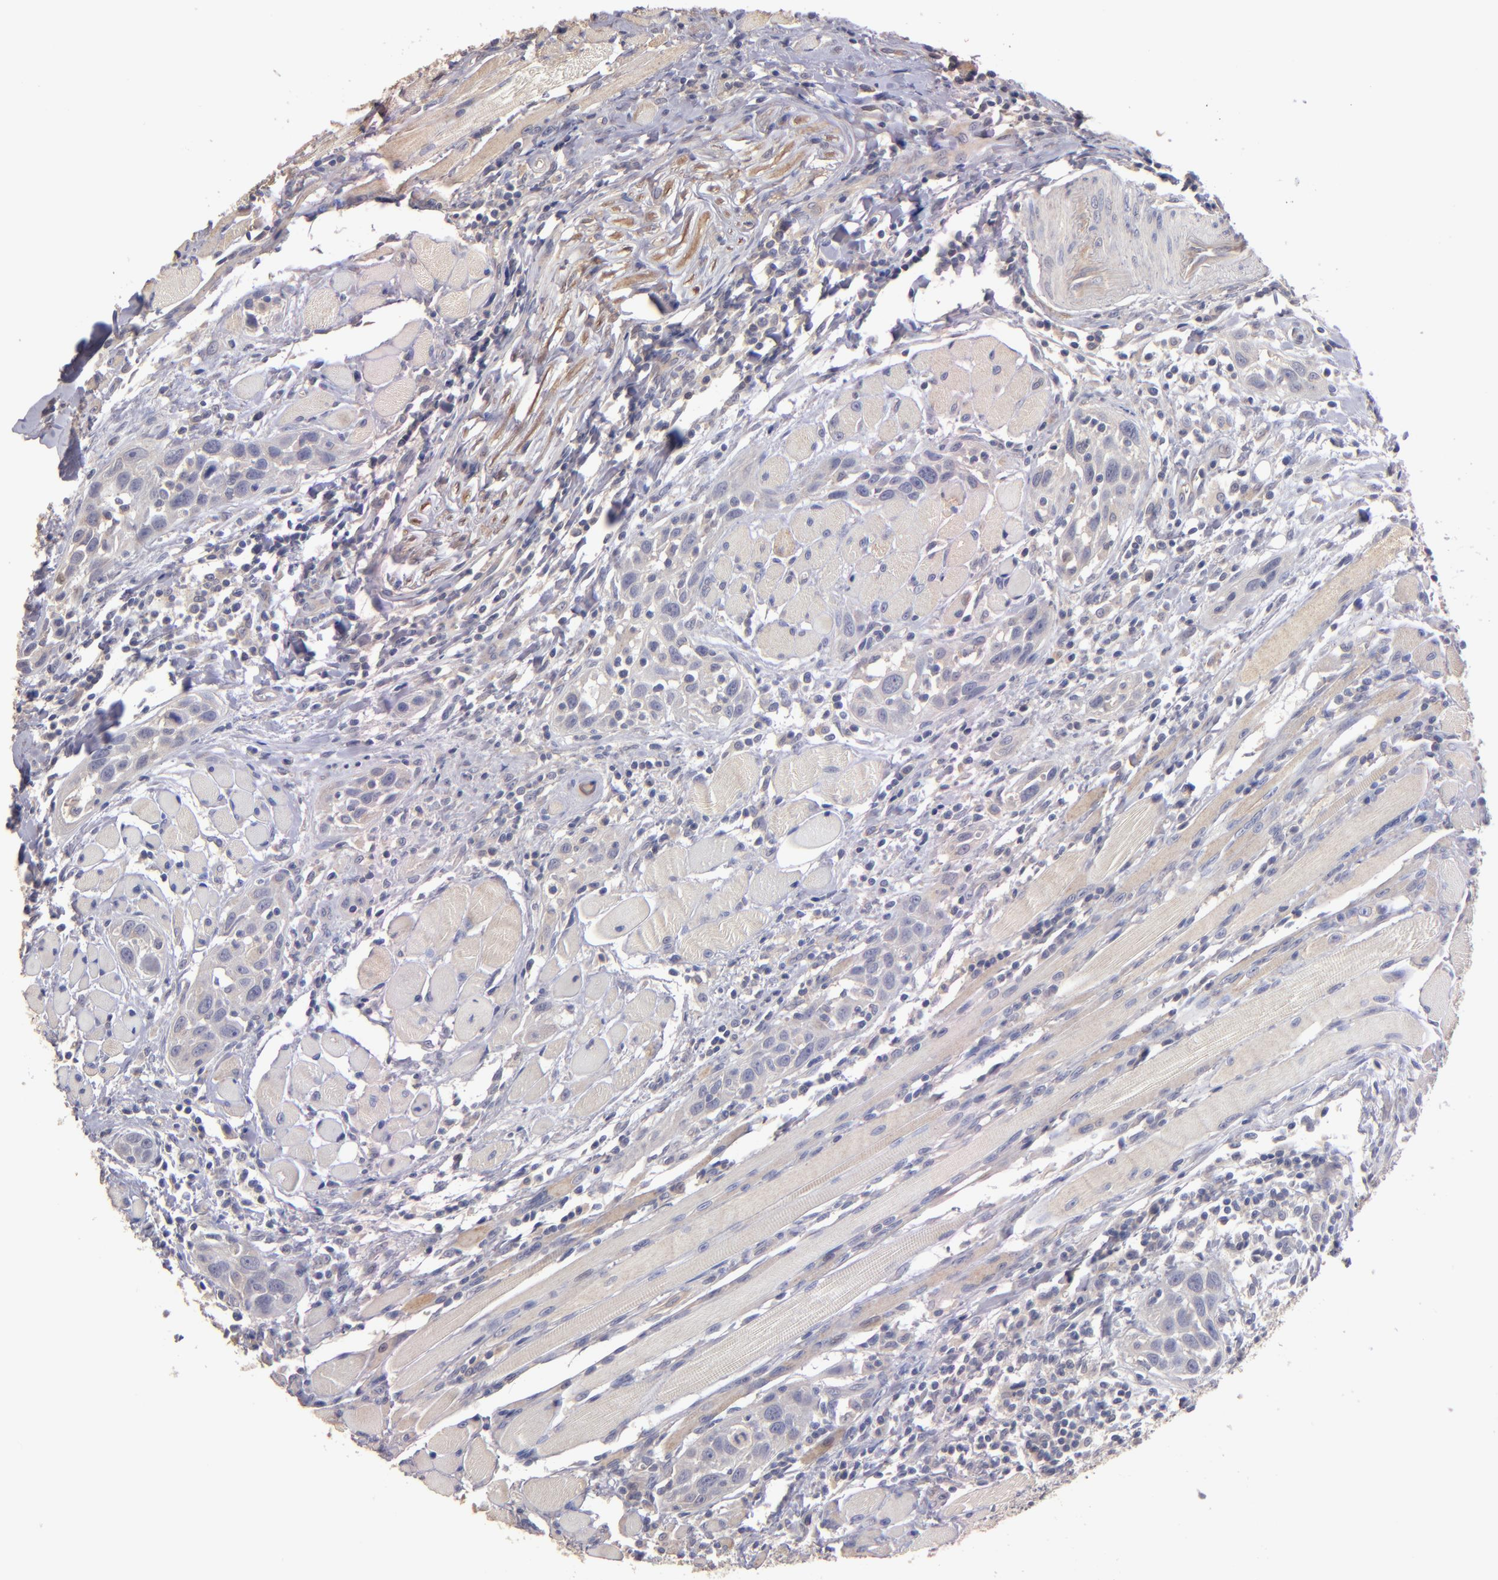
{"staining": {"intensity": "negative", "quantity": "none", "location": "none"}, "tissue": "head and neck cancer", "cell_type": "Tumor cells", "image_type": "cancer", "snomed": [{"axis": "morphology", "description": "Squamous cell carcinoma, NOS"}, {"axis": "topography", "description": "Oral tissue"}, {"axis": "topography", "description": "Head-Neck"}], "caption": "Immunohistochemistry (IHC) histopathology image of neoplastic tissue: head and neck cancer (squamous cell carcinoma) stained with DAB (3,3'-diaminobenzidine) displays no significant protein staining in tumor cells.", "gene": "GNAZ", "patient": {"sex": "female", "age": 50}}